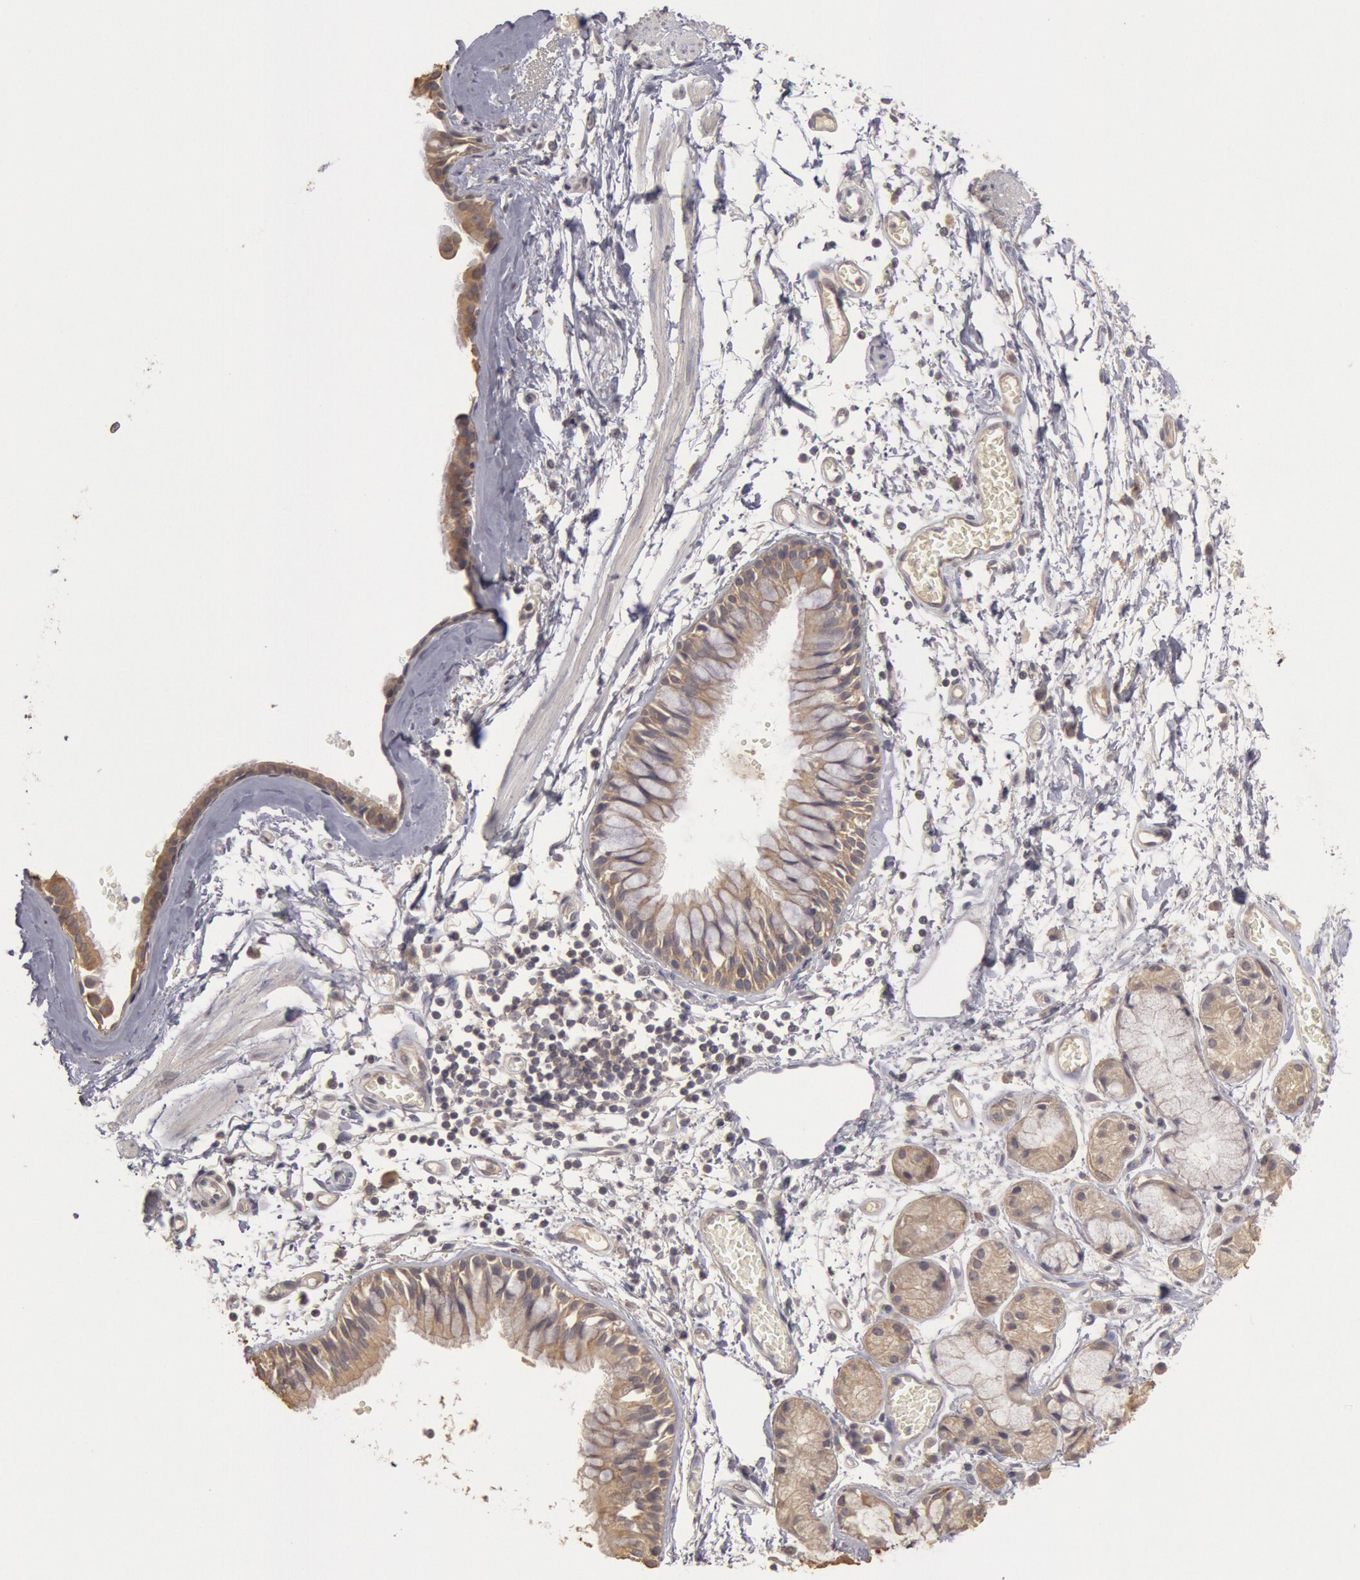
{"staining": {"intensity": "weak", "quantity": ">75%", "location": "cytoplasmic/membranous"}, "tissue": "bronchus", "cell_type": "Respiratory epithelial cells", "image_type": "normal", "snomed": [{"axis": "morphology", "description": "Normal tissue, NOS"}, {"axis": "topography", "description": "Bronchus"}, {"axis": "topography", "description": "Lung"}], "caption": "Unremarkable bronchus exhibits weak cytoplasmic/membranous positivity in about >75% of respiratory epithelial cells.", "gene": "ZFP36L1", "patient": {"sex": "female", "age": 56}}